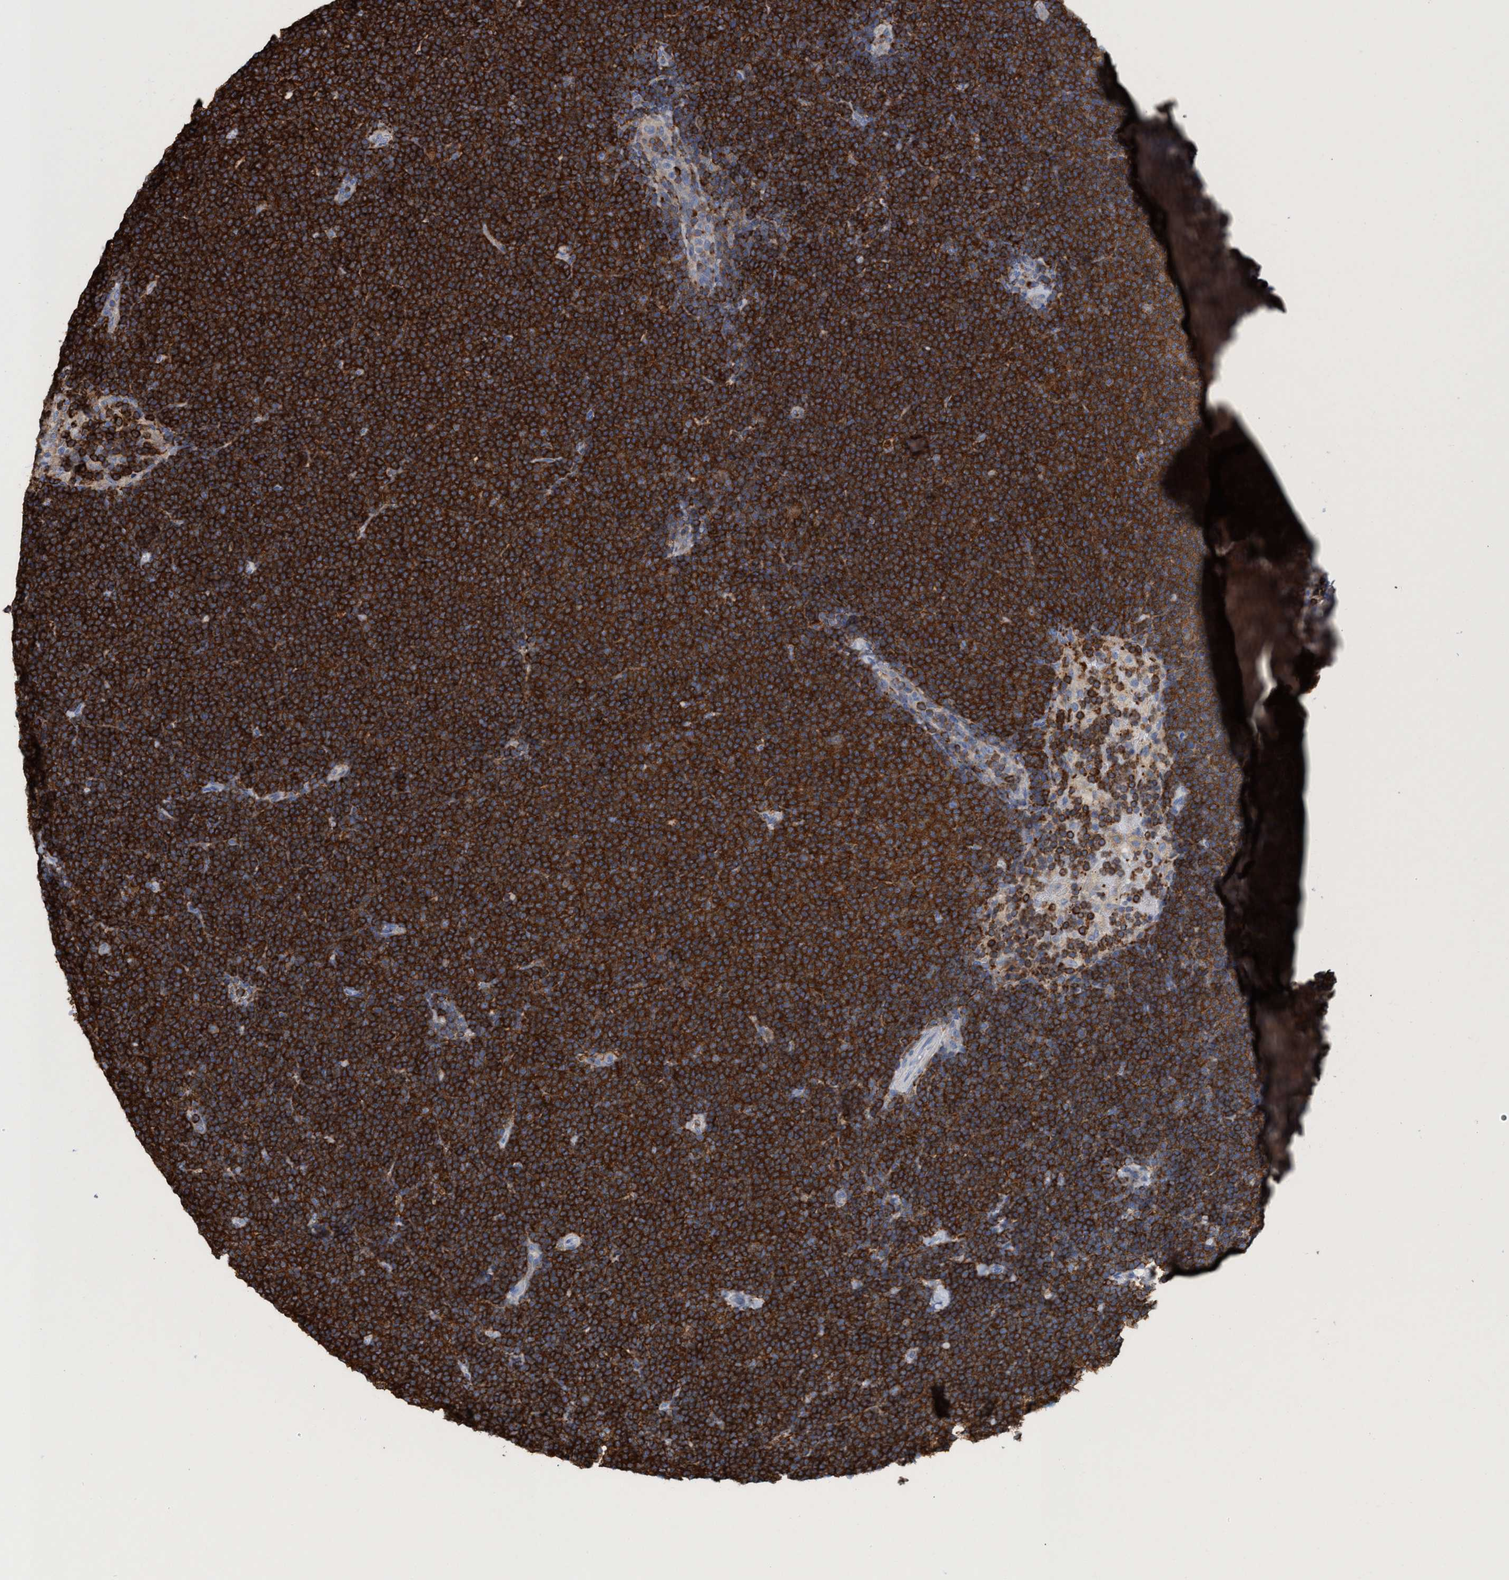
{"staining": {"intensity": "strong", "quantity": ">75%", "location": "cytoplasmic/membranous"}, "tissue": "lymphoma", "cell_type": "Tumor cells", "image_type": "cancer", "snomed": [{"axis": "morphology", "description": "Malignant lymphoma, non-Hodgkin's type, Low grade"}, {"axis": "topography", "description": "Lymph node"}], "caption": "Immunohistochemistry of human lymphoma demonstrates high levels of strong cytoplasmic/membranous positivity in about >75% of tumor cells.", "gene": "EZR", "patient": {"sex": "female", "age": 53}}